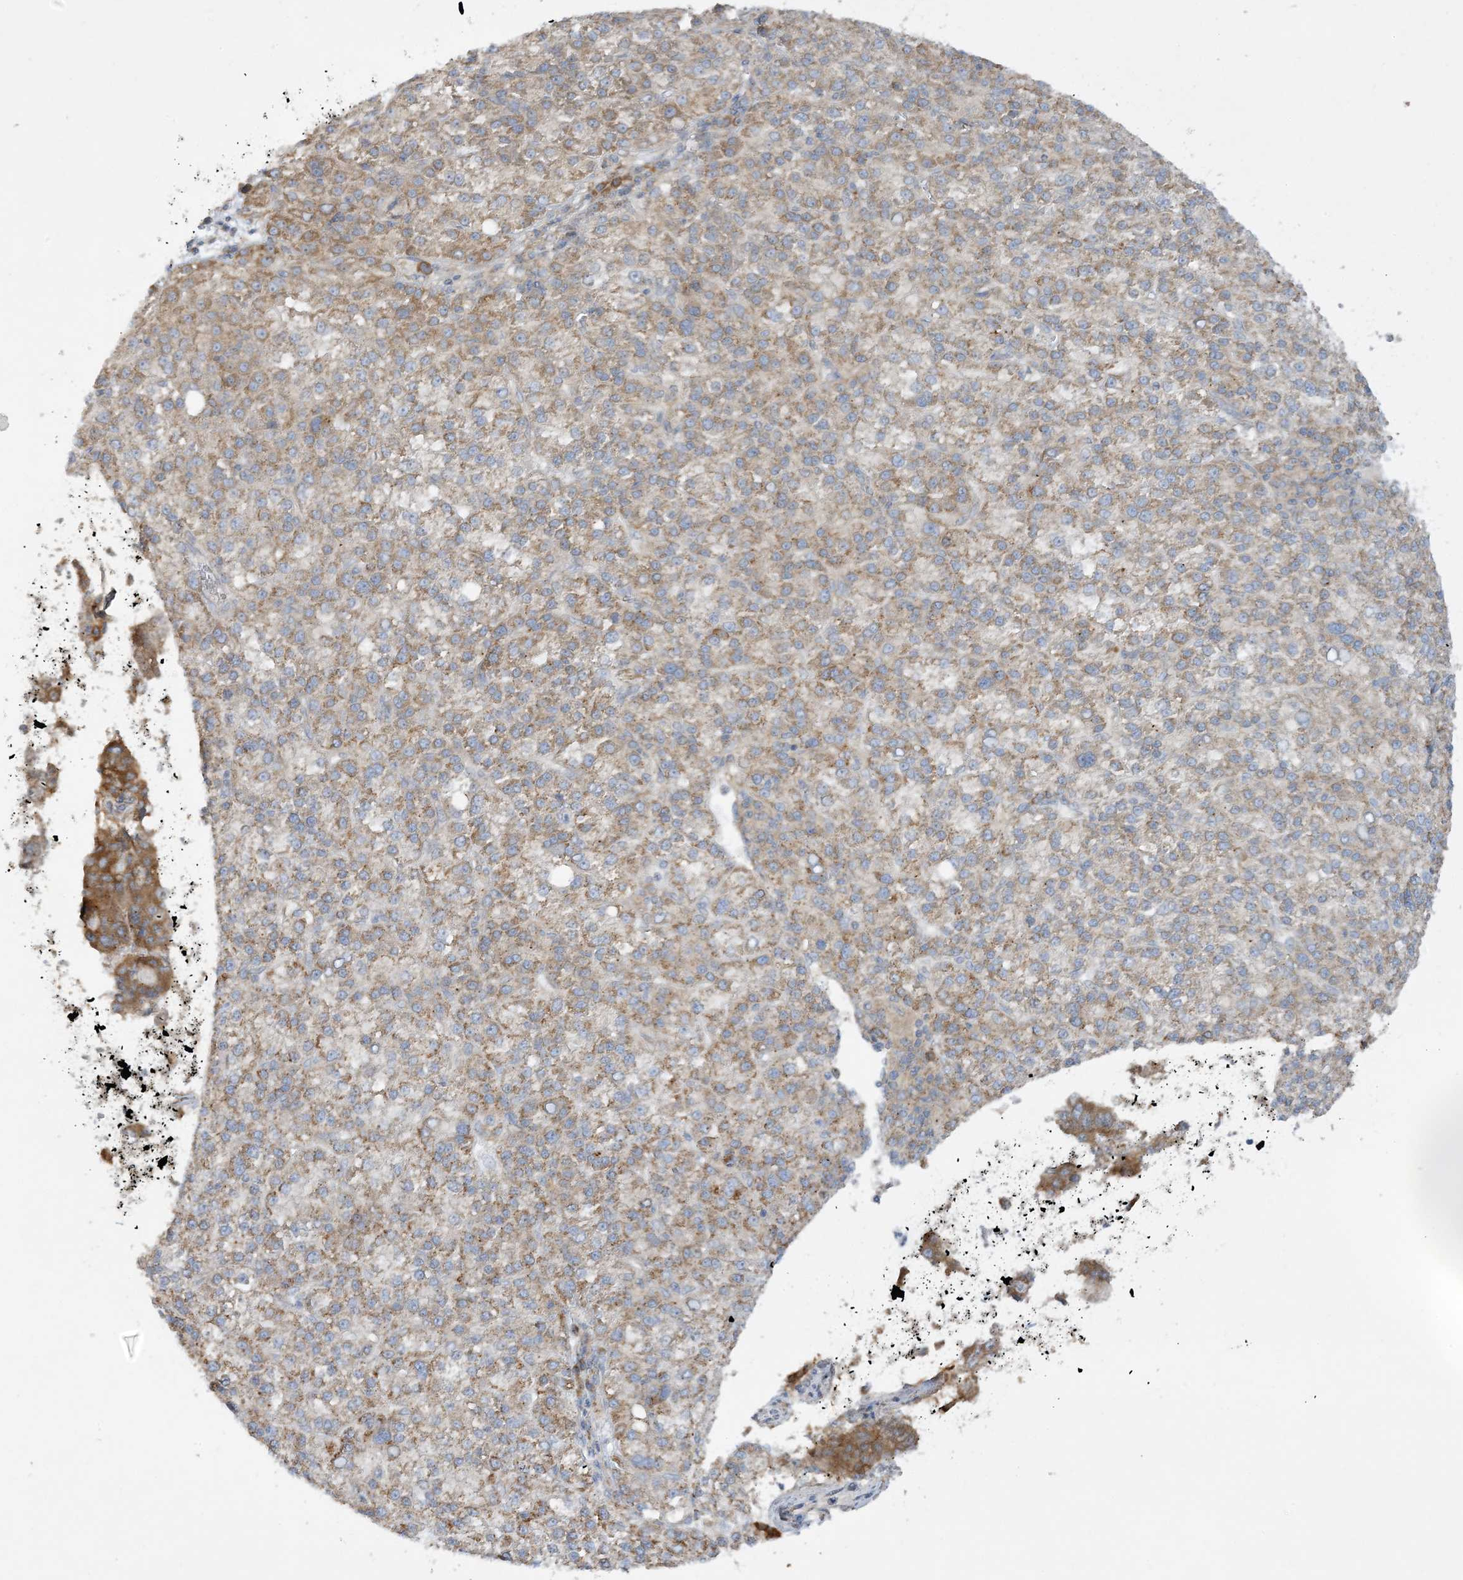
{"staining": {"intensity": "moderate", "quantity": "25%-75%", "location": "cytoplasmic/membranous"}, "tissue": "liver cancer", "cell_type": "Tumor cells", "image_type": "cancer", "snomed": [{"axis": "morphology", "description": "Carcinoma, Hepatocellular, NOS"}, {"axis": "topography", "description": "Liver"}], "caption": "Human liver hepatocellular carcinoma stained with a brown dye demonstrates moderate cytoplasmic/membranous positive expression in approximately 25%-75% of tumor cells.", "gene": "RPP40", "patient": {"sex": "female", "age": 58}}